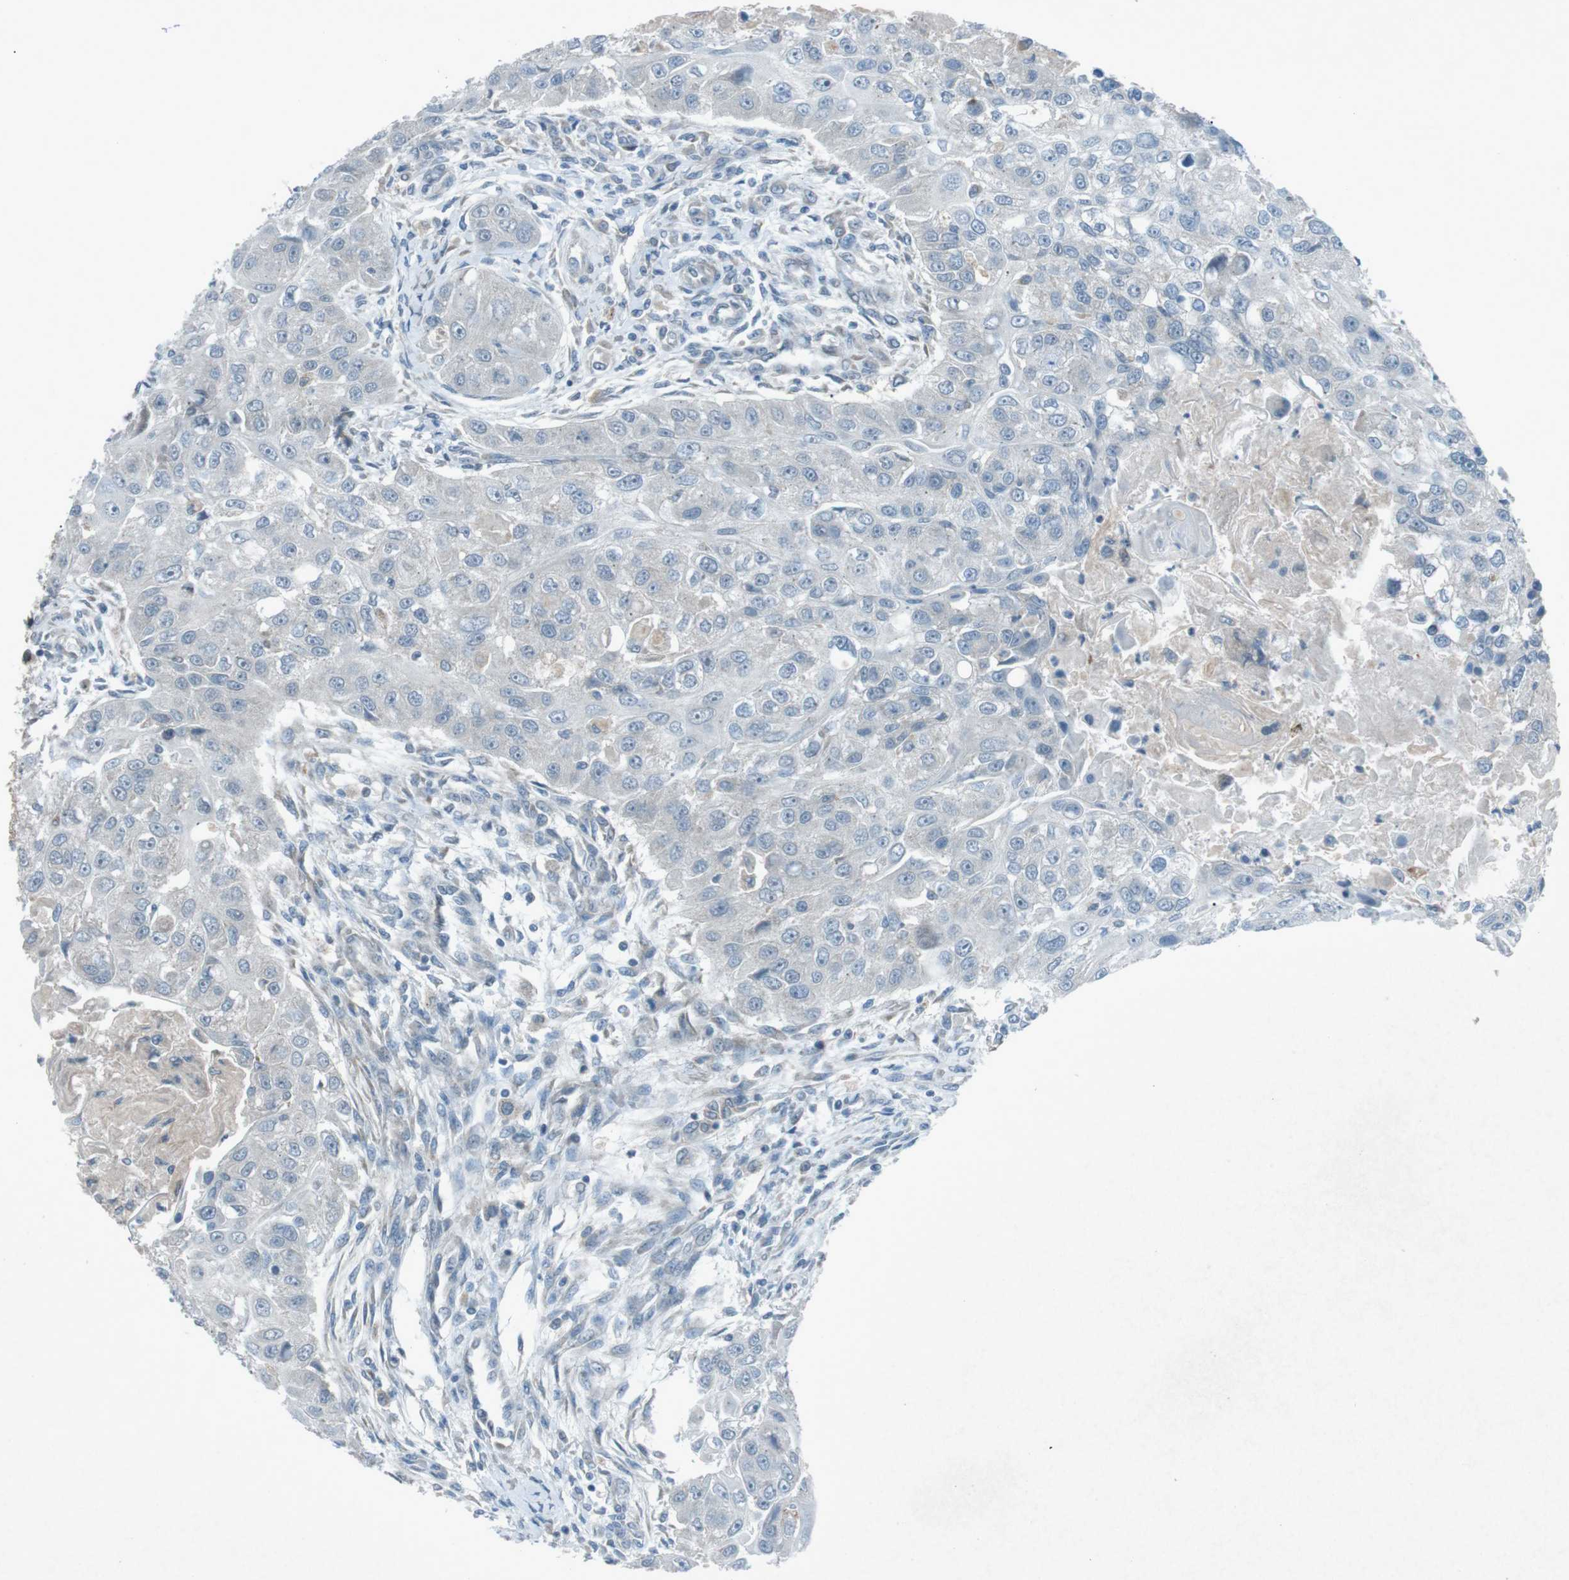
{"staining": {"intensity": "negative", "quantity": "none", "location": "none"}, "tissue": "head and neck cancer", "cell_type": "Tumor cells", "image_type": "cancer", "snomed": [{"axis": "morphology", "description": "Normal tissue, NOS"}, {"axis": "morphology", "description": "Squamous cell carcinoma, NOS"}, {"axis": "topography", "description": "Skeletal muscle"}, {"axis": "topography", "description": "Head-Neck"}], "caption": "Immunohistochemistry (IHC) of human squamous cell carcinoma (head and neck) reveals no positivity in tumor cells.", "gene": "FCRLA", "patient": {"sex": "male", "age": 51}}